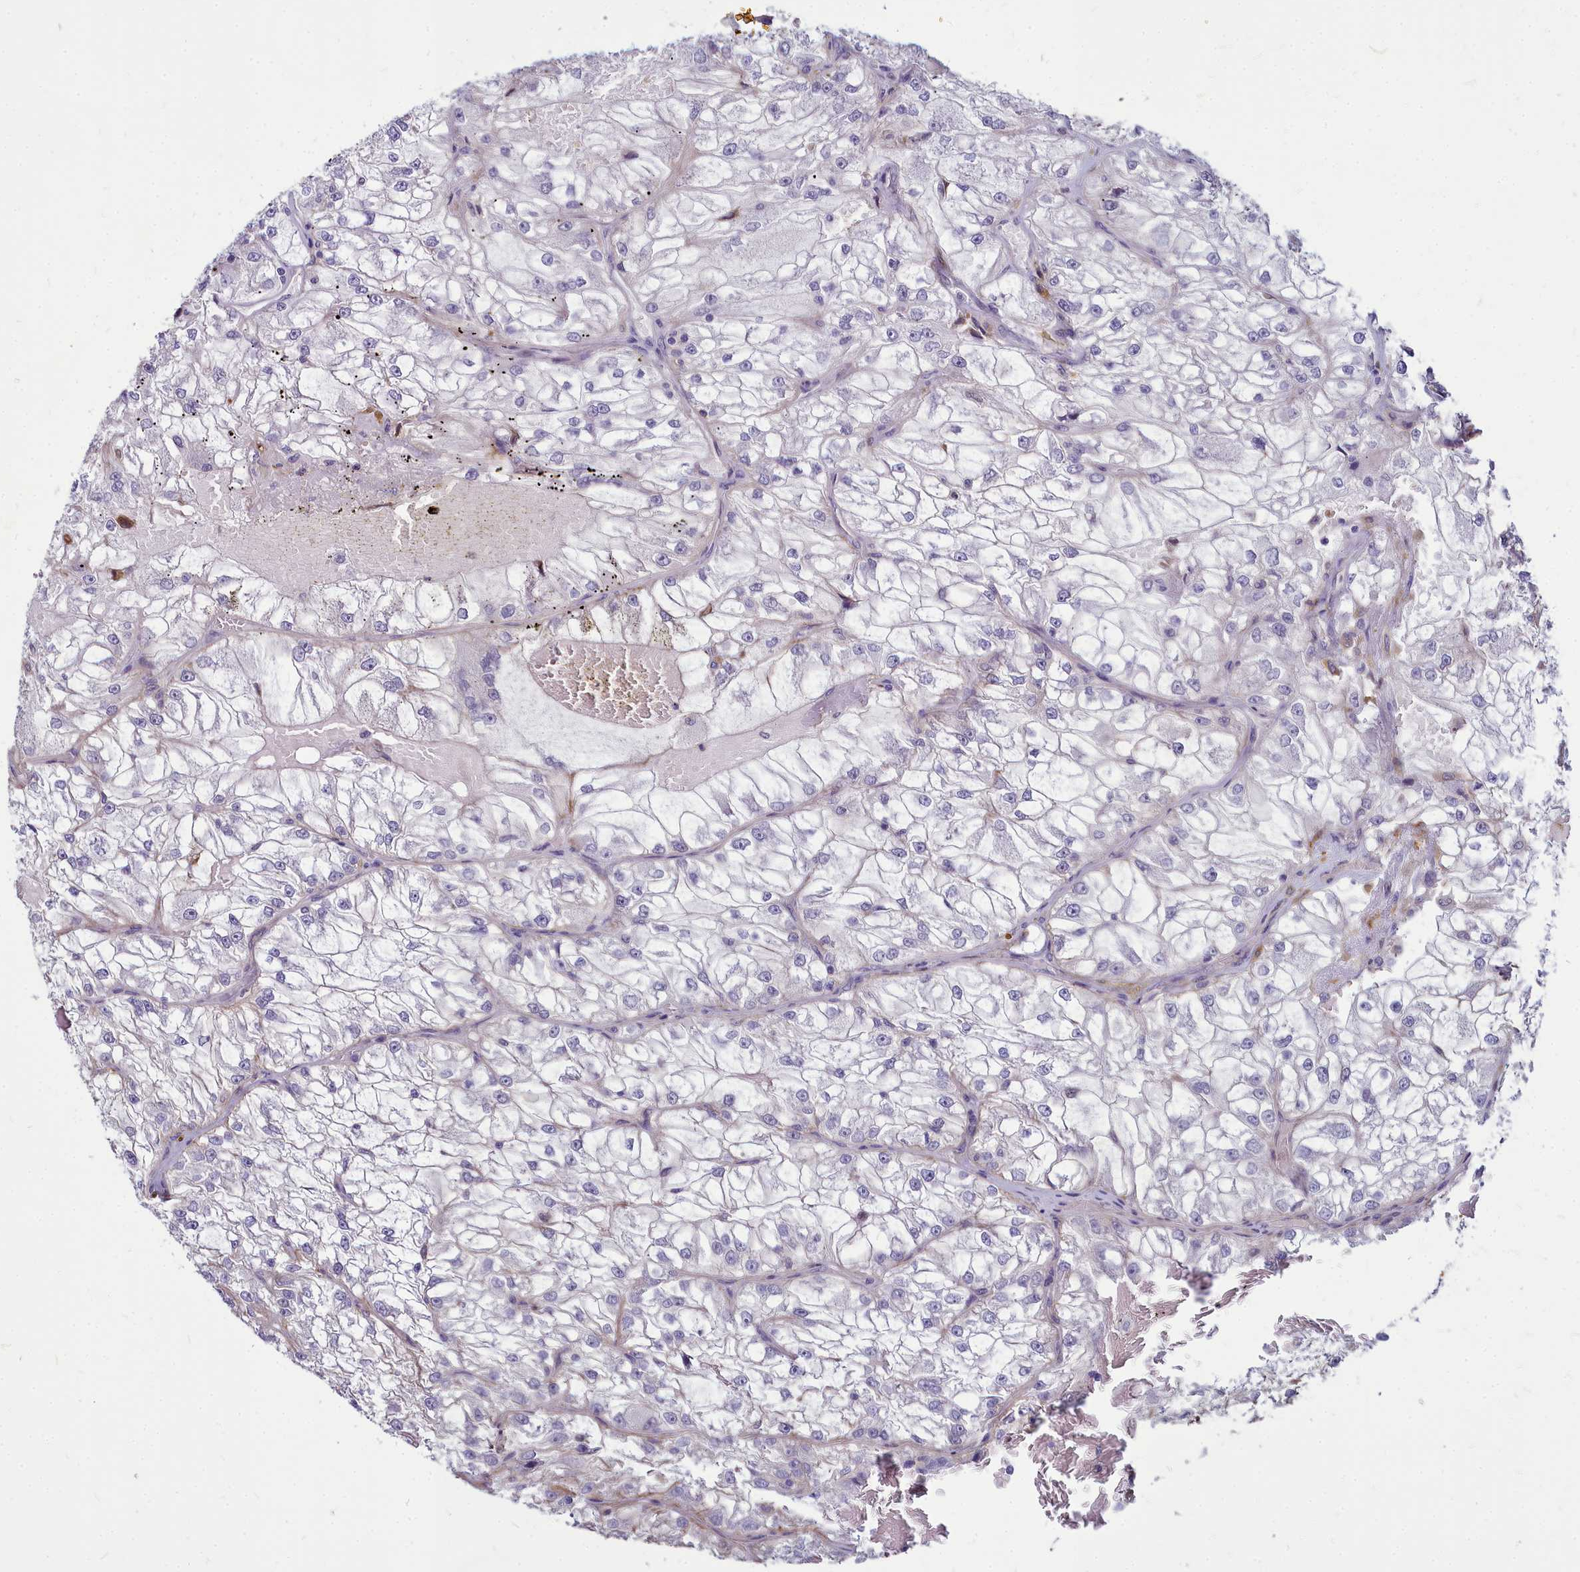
{"staining": {"intensity": "negative", "quantity": "none", "location": "none"}, "tissue": "renal cancer", "cell_type": "Tumor cells", "image_type": "cancer", "snomed": [{"axis": "morphology", "description": "Adenocarcinoma, NOS"}, {"axis": "topography", "description": "Kidney"}], "caption": "The photomicrograph reveals no staining of tumor cells in renal cancer (adenocarcinoma).", "gene": "TTC5", "patient": {"sex": "female", "age": 72}}